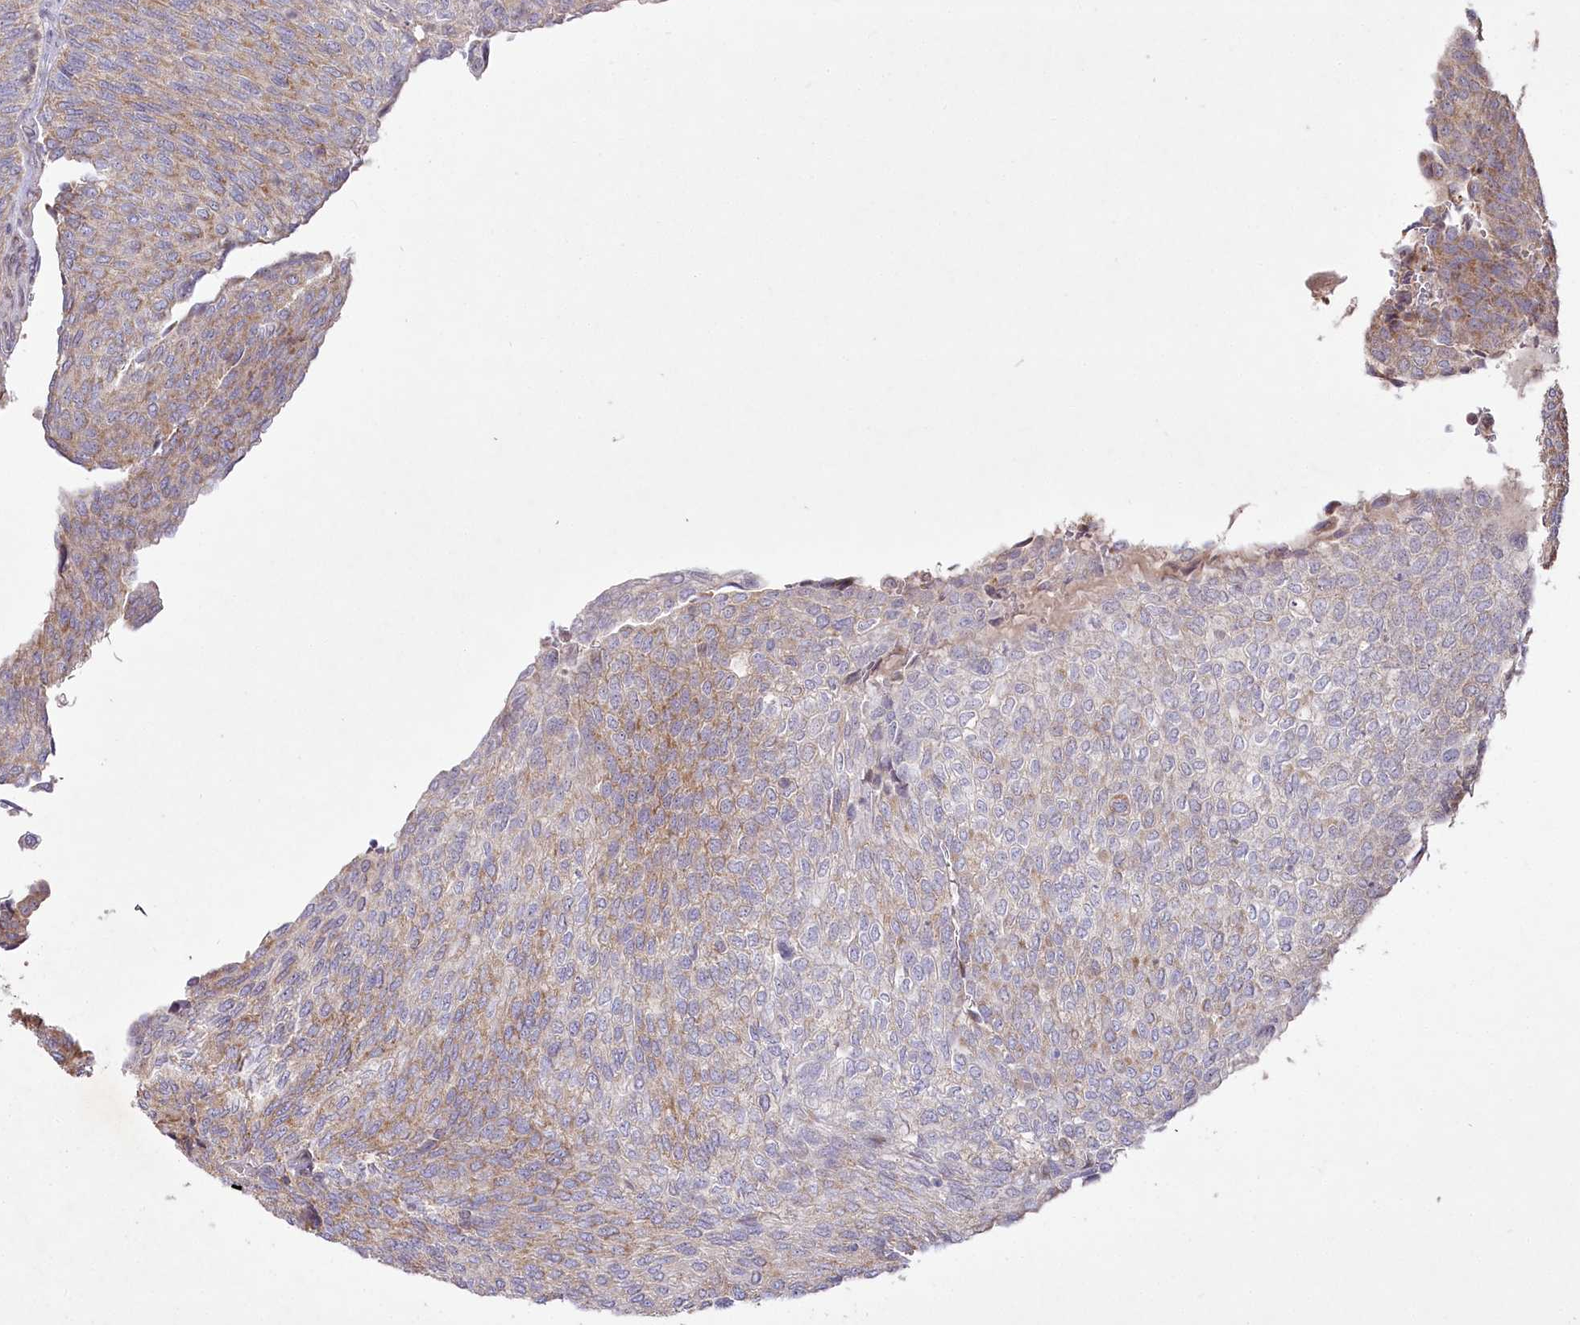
{"staining": {"intensity": "weak", "quantity": "<25%", "location": "cytoplasmic/membranous"}, "tissue": "urothelial cancer", "cell_type": "Tumor cells", "image_type": "cancer", "snomed": [{"axis": "morphology", "description": "Urothelial carcinoma, Low grade"}, {"axis": "topography", "description": "Urinary bladder"}], "caption": "Micrograph shows no significant protein positivity in tumor cells of urothelial cancer.", "gene": "PSTK", "patient": {"sex": "female", "age": 79}}